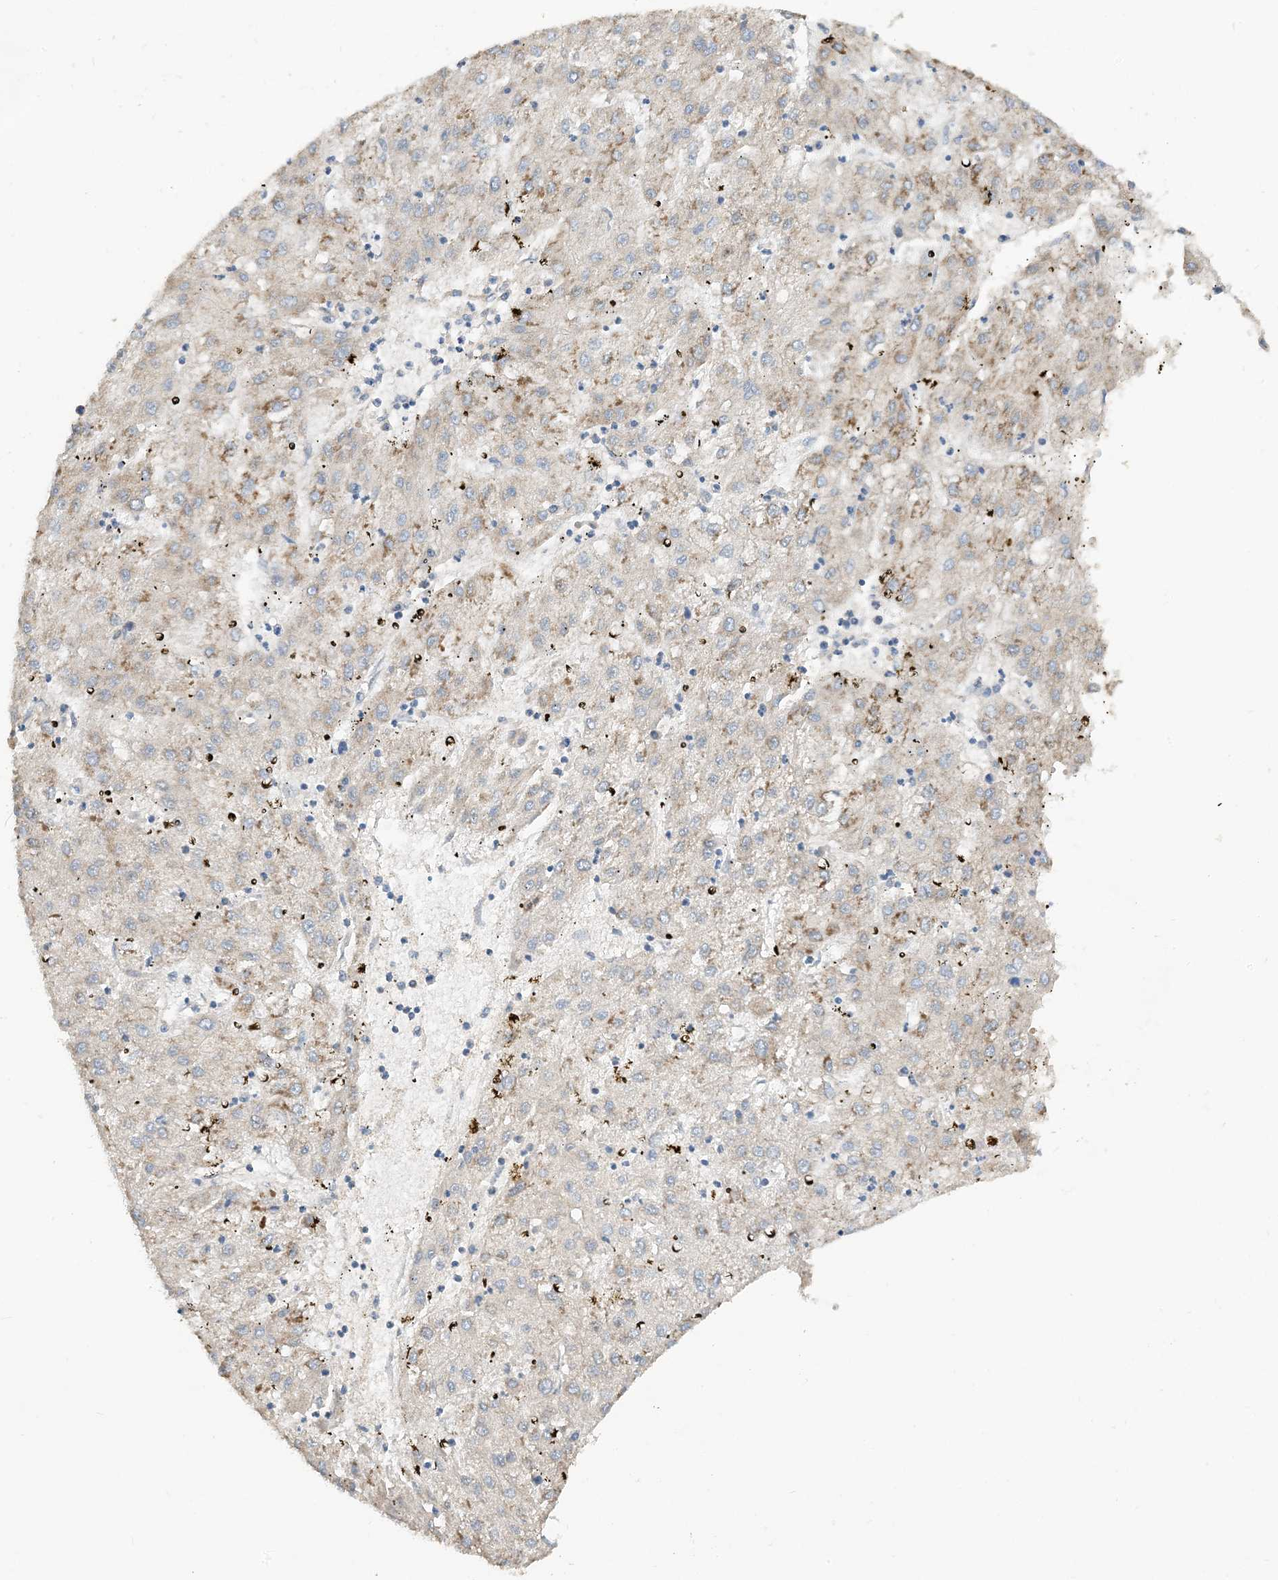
{"staining": {"intensity": "moderate", "quantity": "25%-75%", "location": "cytoplasmic/membranous"}, "tissue": "liver cancer", "cell_type": "Tumor cells", "image_type": "cancer", "snomed": [{"axis": "morphology", "description": "Carcinoma, Hepatocellular, NOS"}, {"axis": "topography", "description": "Liver"}], "caption": "Tumor cells demonstrate moderate cytoplasmic/membranous expression in about 25%-75% of cells in liver cancer. (Stains: DAB in brown, nuclei in blue, Microscopy: brightfield microscopy at high magnification).", "gene": "KIFBP", "patient": {"sex": "male", "age": 72}}